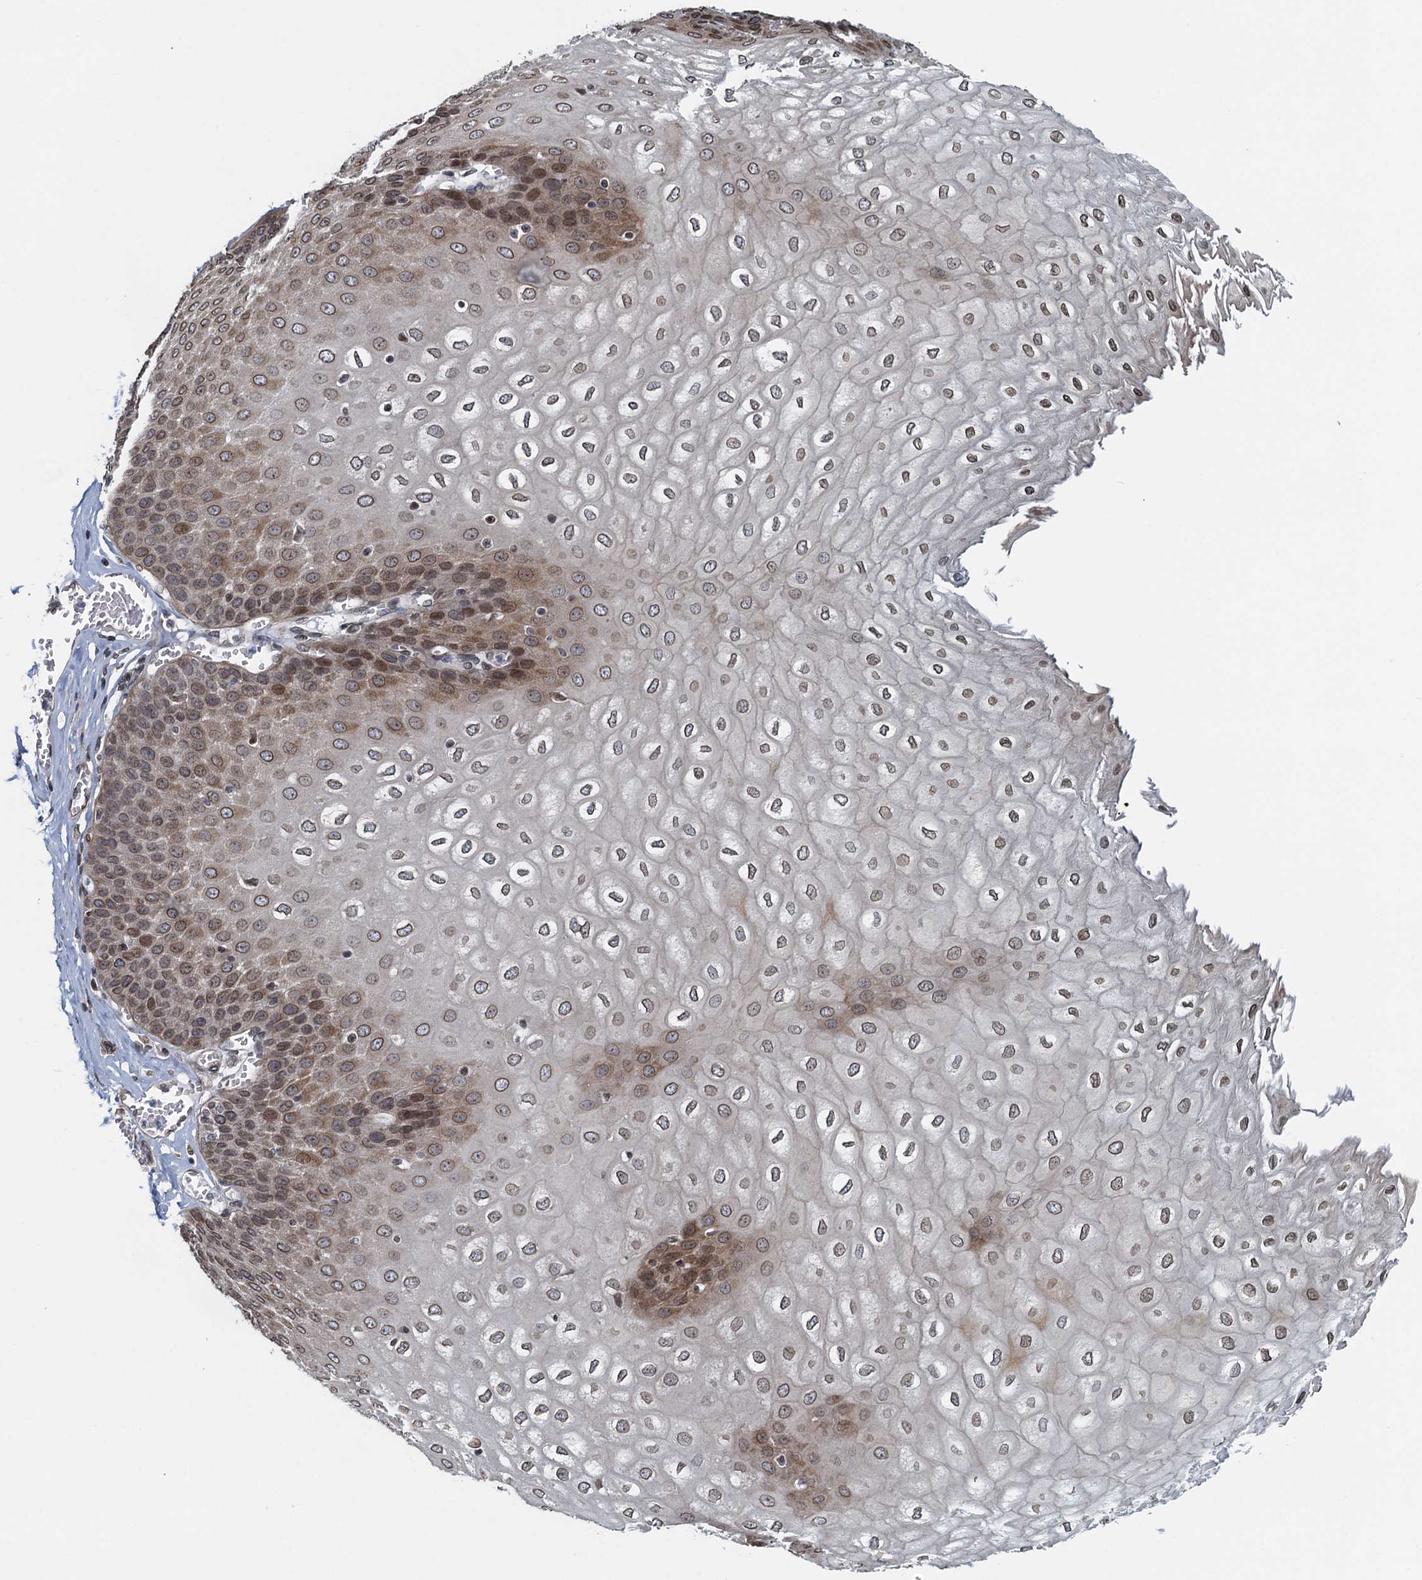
{"staining": {"intensity": "moderate", "quantity": ">75%", "location": "cytoplasmic/membranous,nuclear"}, "tissue": "esophagus", "cell_type": "Squamous epithelial cells", "image_type": "normal", "snomed": [{"axis": "morphology", "description": "Normal tissue, NOS"}, {"axis": "topography", "description": "Esophagus"}], "caption": "Protein staining shows moderate cytoplasmic/membranous,nuclear positivity in approximately >75% of squamous epithelial cells in normal esophagus. The protein of interest is shown in brown color, while the nuclei are stained blue.", "gene": "CCDC34", "patient": {"sex": "male", "age": 60}}